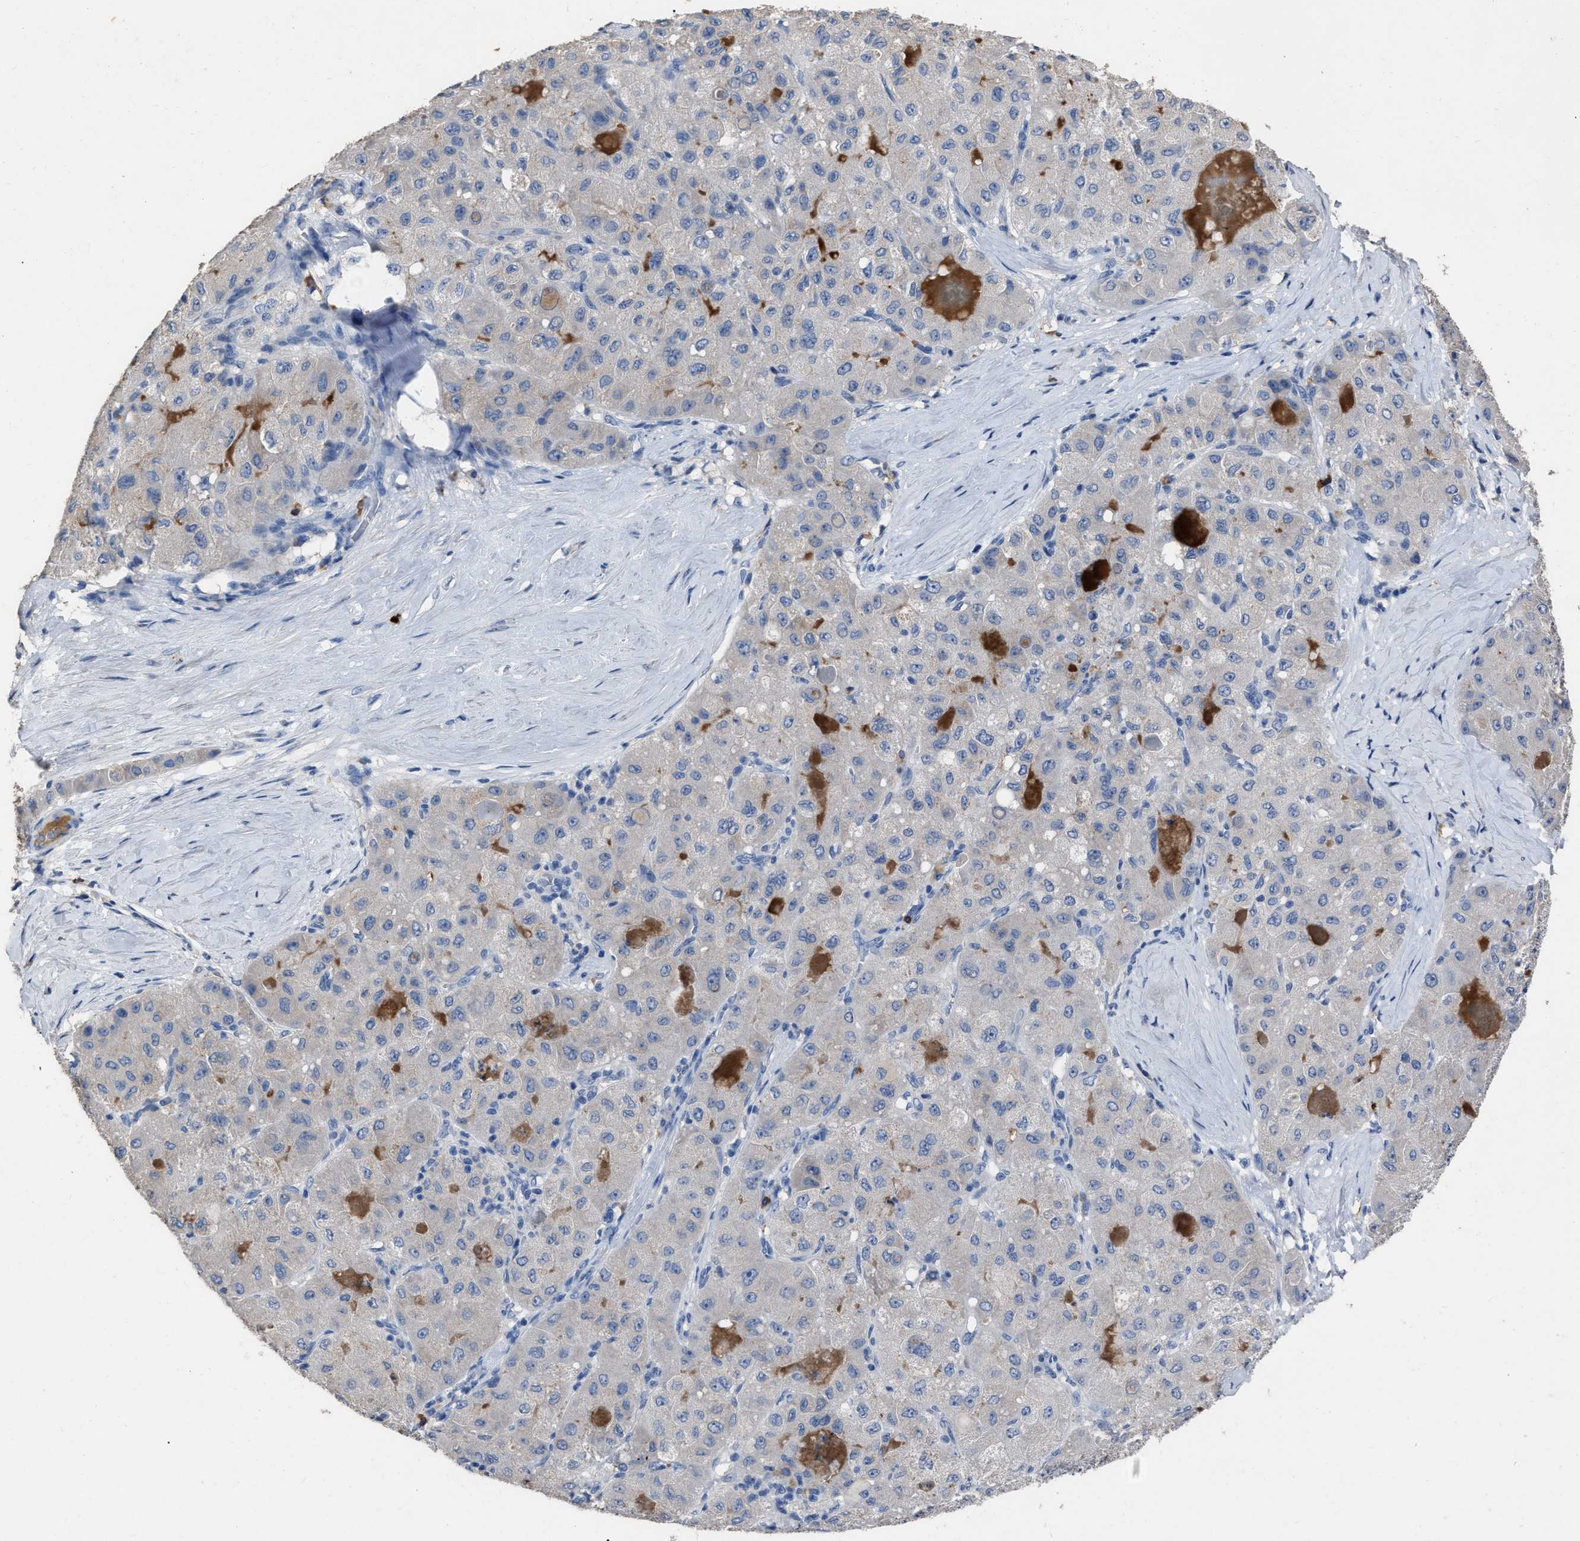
{"staining": {"intensity": "negative", "quantity": "none", "location": "none"}, "tissue": "liver cancer", "cell_type": "Tumor cells", "image_type": "cancer", "snomed": [{"axis": "morphology", "description": "Carcinoma, Hepatocellular, NOS"}, {"axis": "topography", "description": "Liver"}], "caption": "The image exhibits no staining of tumor cells in hepatocellular carcinoma (liver). Brightfield microscopy of IHC stained with DAB (3,3'-diaminobenzidine) (brown) and hematoxylin (blue), captured at high magnification.", "gene": "HABP2", "patient": {"sex": "male", "age": 80}}